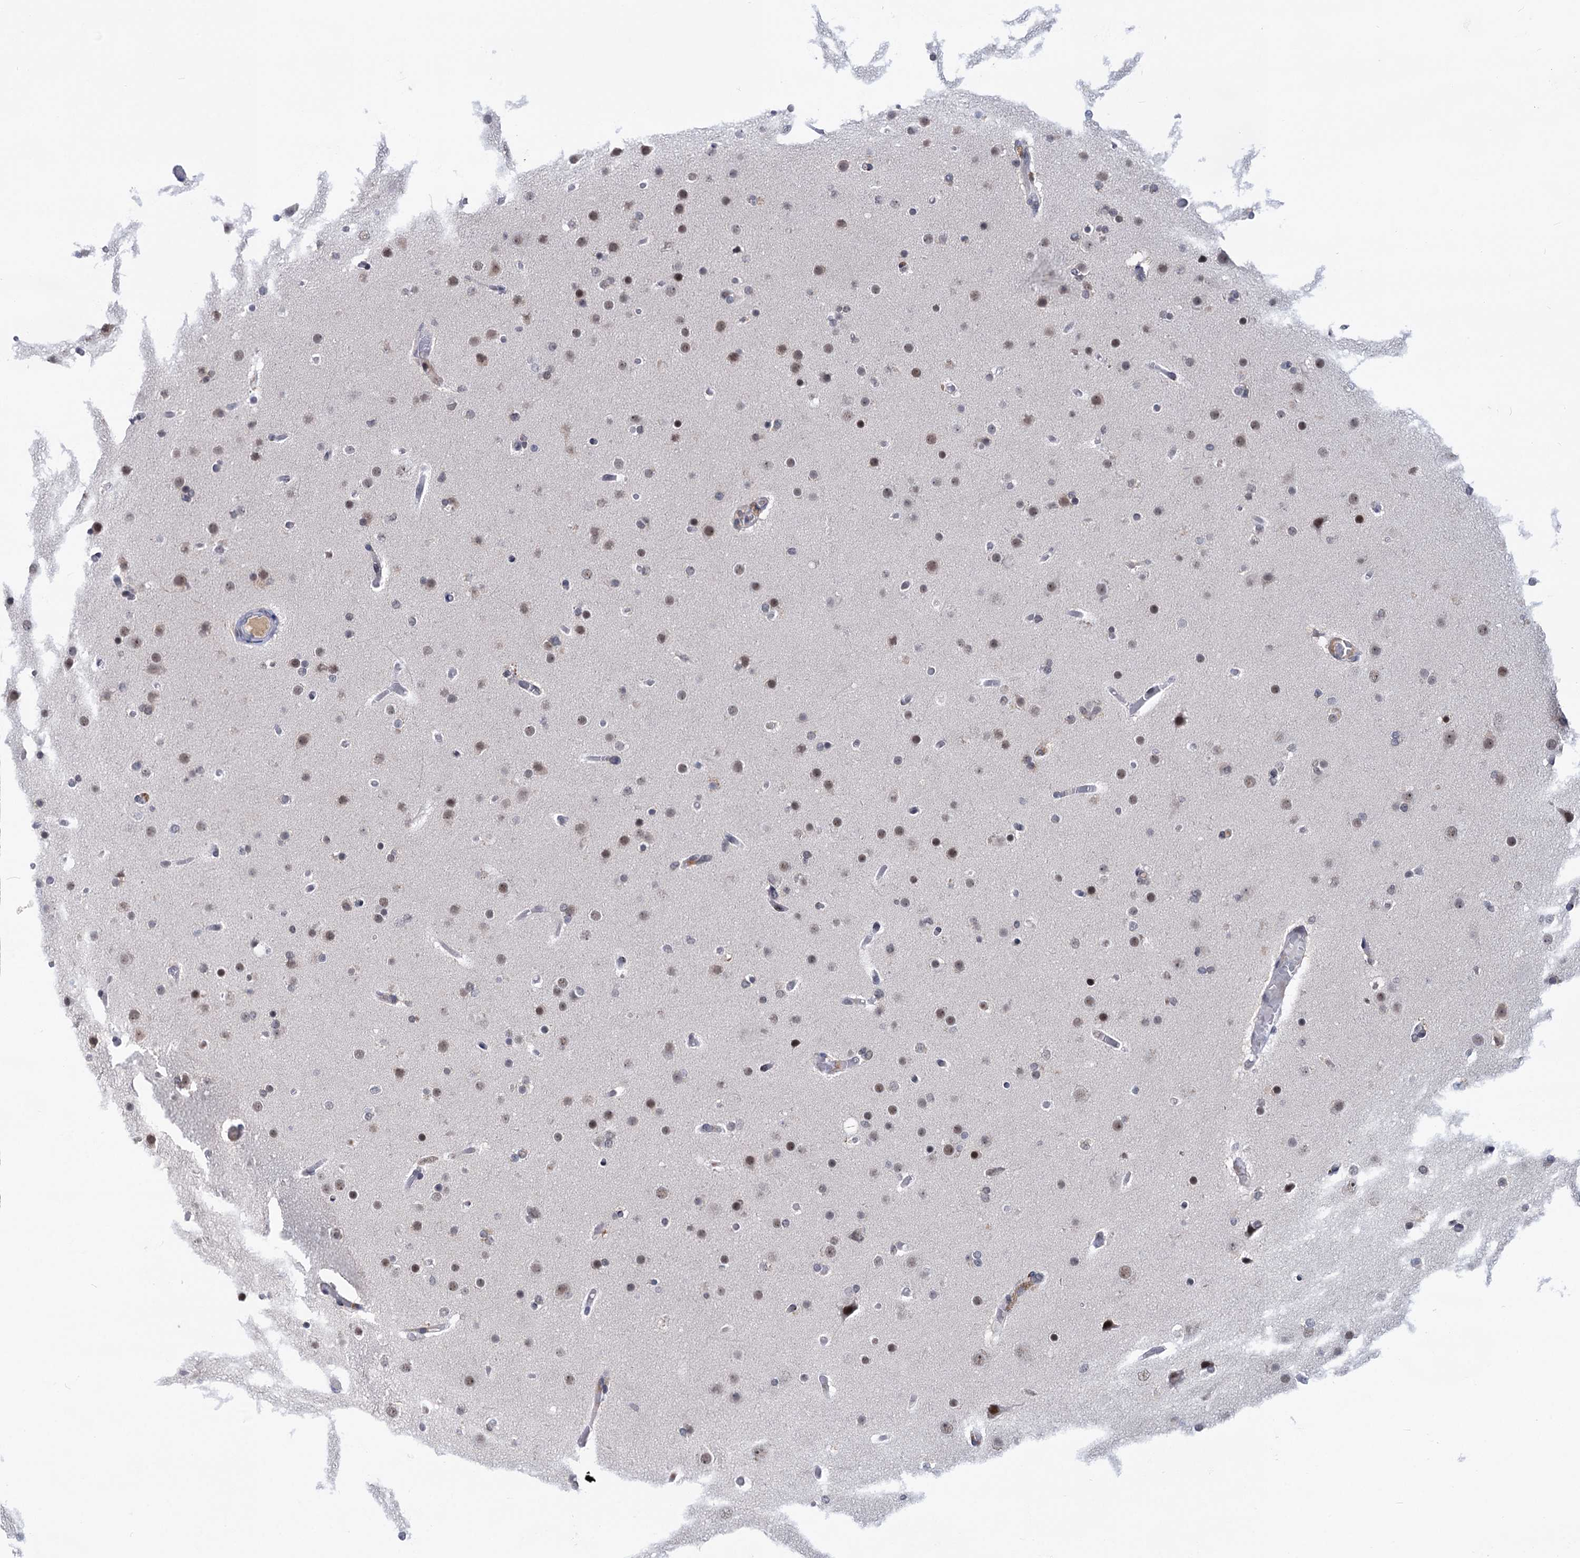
{"staining": {"intensity": "moderate", "quantity": "25%-75%", "location": "nuclear"}, "tissue": "glioma", "cell_type": "Tumor cells", "image_type": "cancer", "snomed": [{"axis": "morphology", "description": "Glioma, malignant, High grade"}, {"axis": "topography", "description": "Cerebral cortex"}], "caption": "Immunohistochemistry staining of malignant high-grade glioma, which shows medium levels of moderate nuclear positivity in about 25%-75% of tumor cells indicating moderate nuclear protein positivity. The staining was performed using DAB (brown) for protein detection and nuclei were counterstained in hematoxylin (blue).", "gene": "ZCCHC10", "patient": {"sex": "female", "age": 36}}